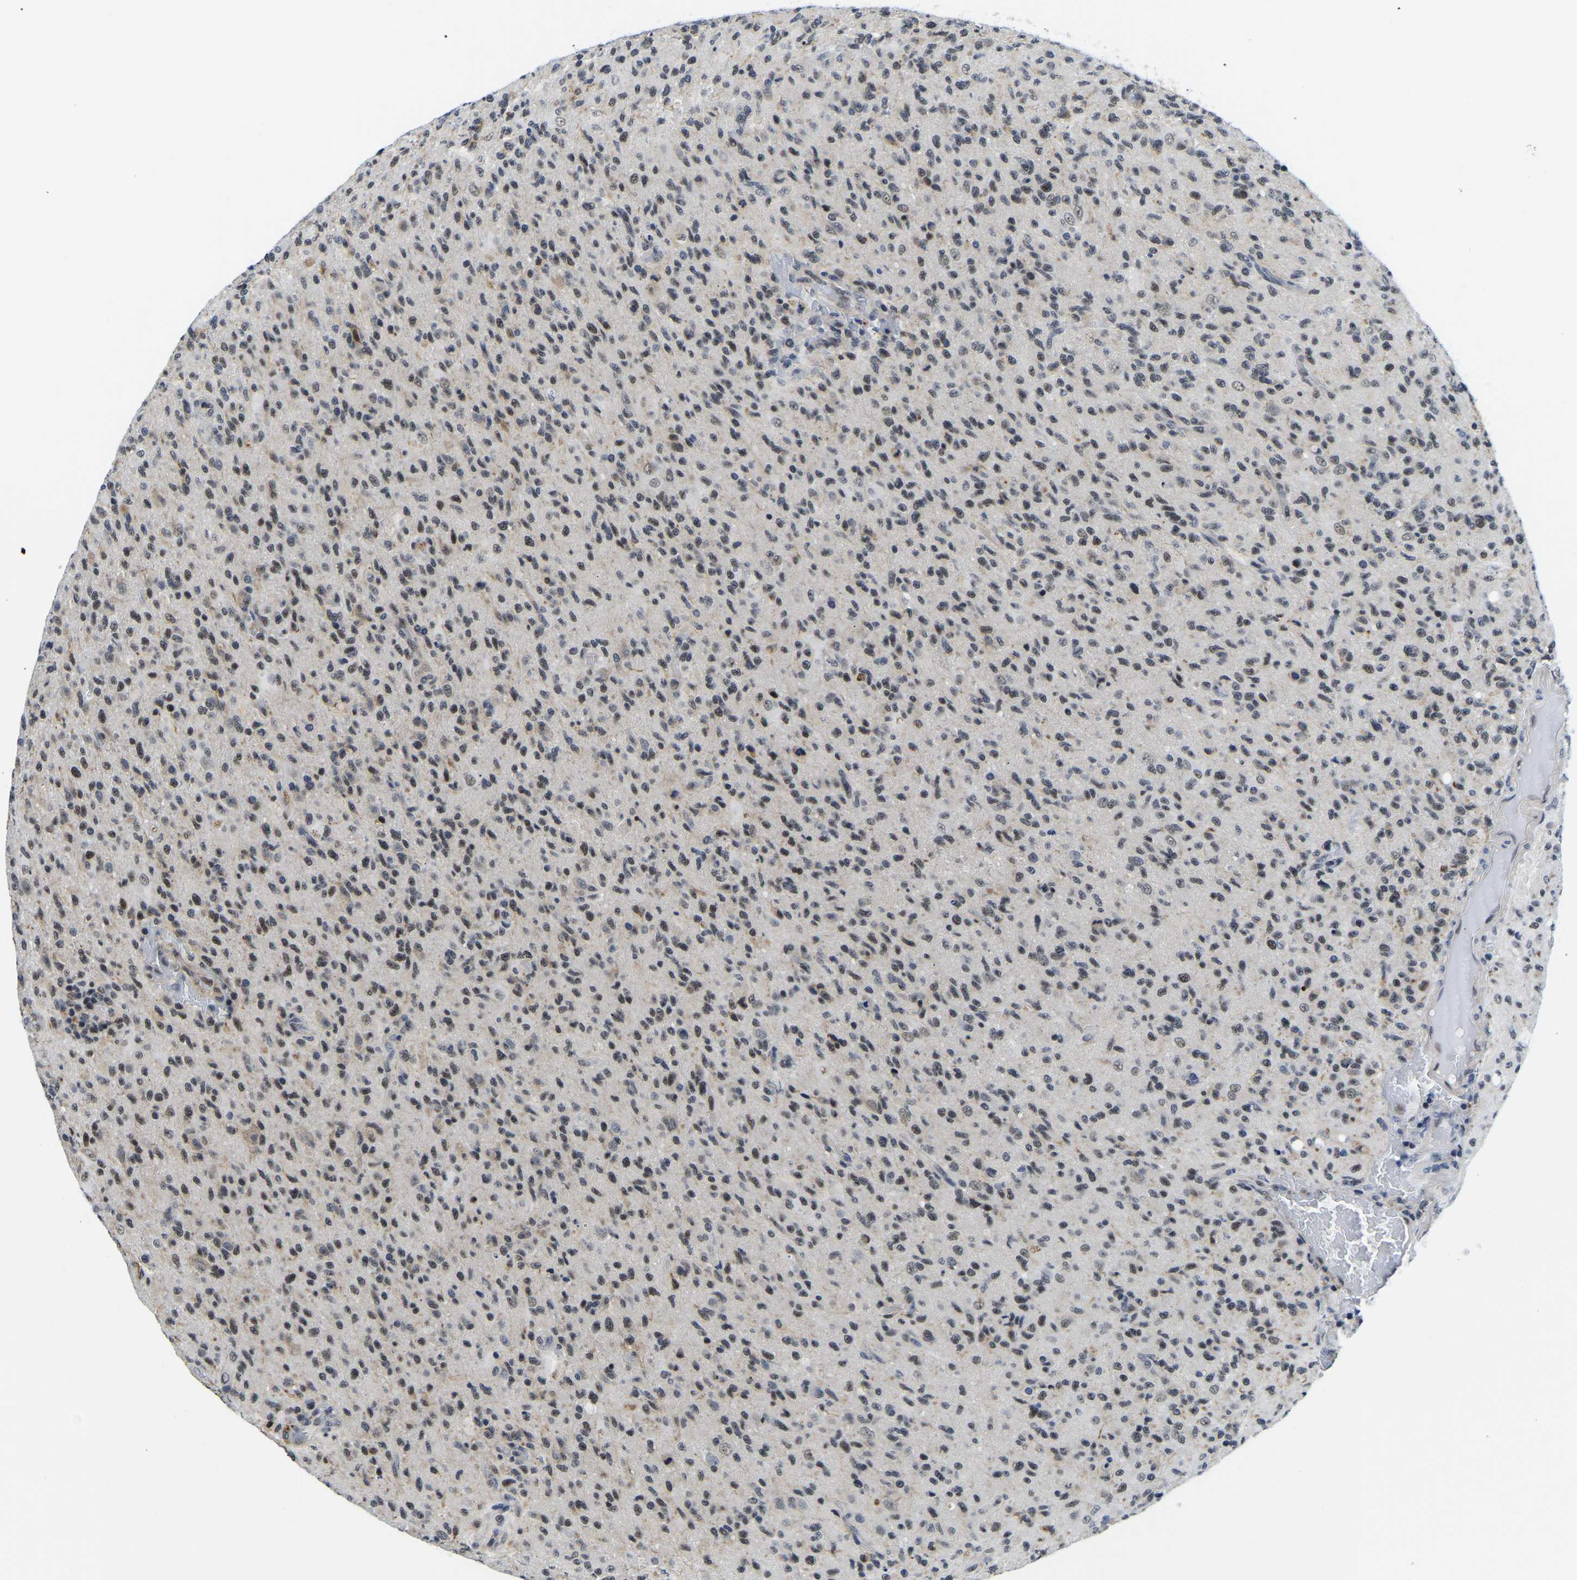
{"staining": {"intensity": "weak", "quantity": "25%-75%", "location": "nuclear"}, "tissue": "glioma", "cell_type": "Tumor cells", "image_type": "cancer", "snomed": [{"axis": "morphology", "description": "Glioma, malignant, High grade"}, {"axis": "topography", "description": "Brain"}], "caption": "This image exhibits immunohistochemistry staining of high-grade glioma (malignant), with low weak nuclear positivity in approximately 25%-75% of tumor cells.", "gene": "POLDIP3", "patient": {"sex": "male", "age": 71}}